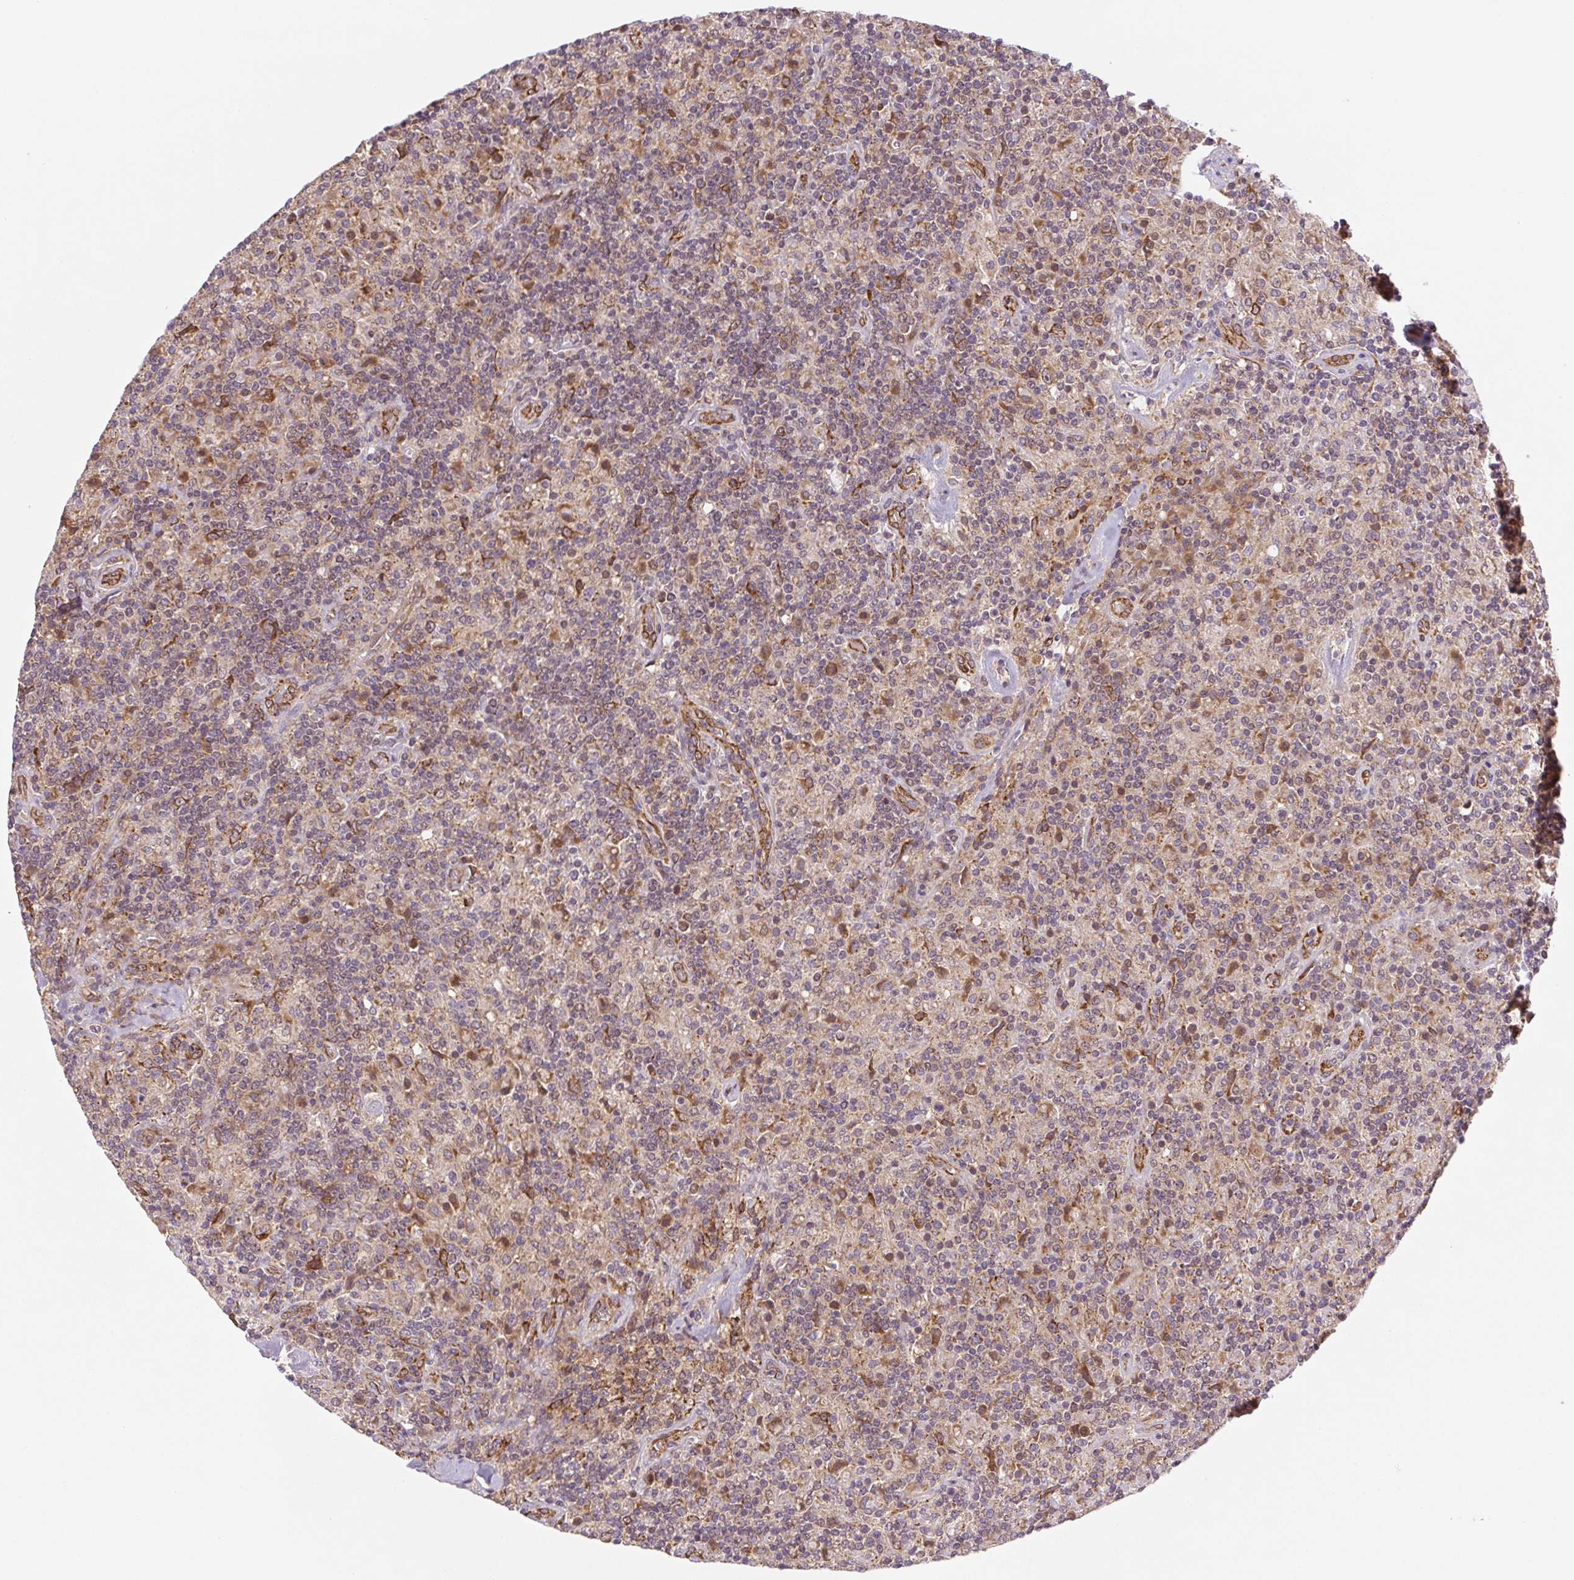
{"staining": {"intensity": "moderate", "quantity": "25%-75%", "location": "cytoplasmic/membranous"}, "tissue": "lymphoma", "cell_type": "Tumor cells", "image_type": "cancer", "snomed": [{"axis": "morphology", "description": "Hodgkin's disease, NOS"}, {"axis": "topography", "description": "Lymph node"}], "caption": "IHC (DAB (3,3'-diaminobenzidine)) staining of Hodgkin's disease demonstrates moderate cytoplasmic/membranous protein expression in approximately 25%-75% of tumor cells. IHC stains the protein in brown and the nuclei are stained blue.", "gene": "LYPD5", "patient": {"sex": "male", "age": 70}}